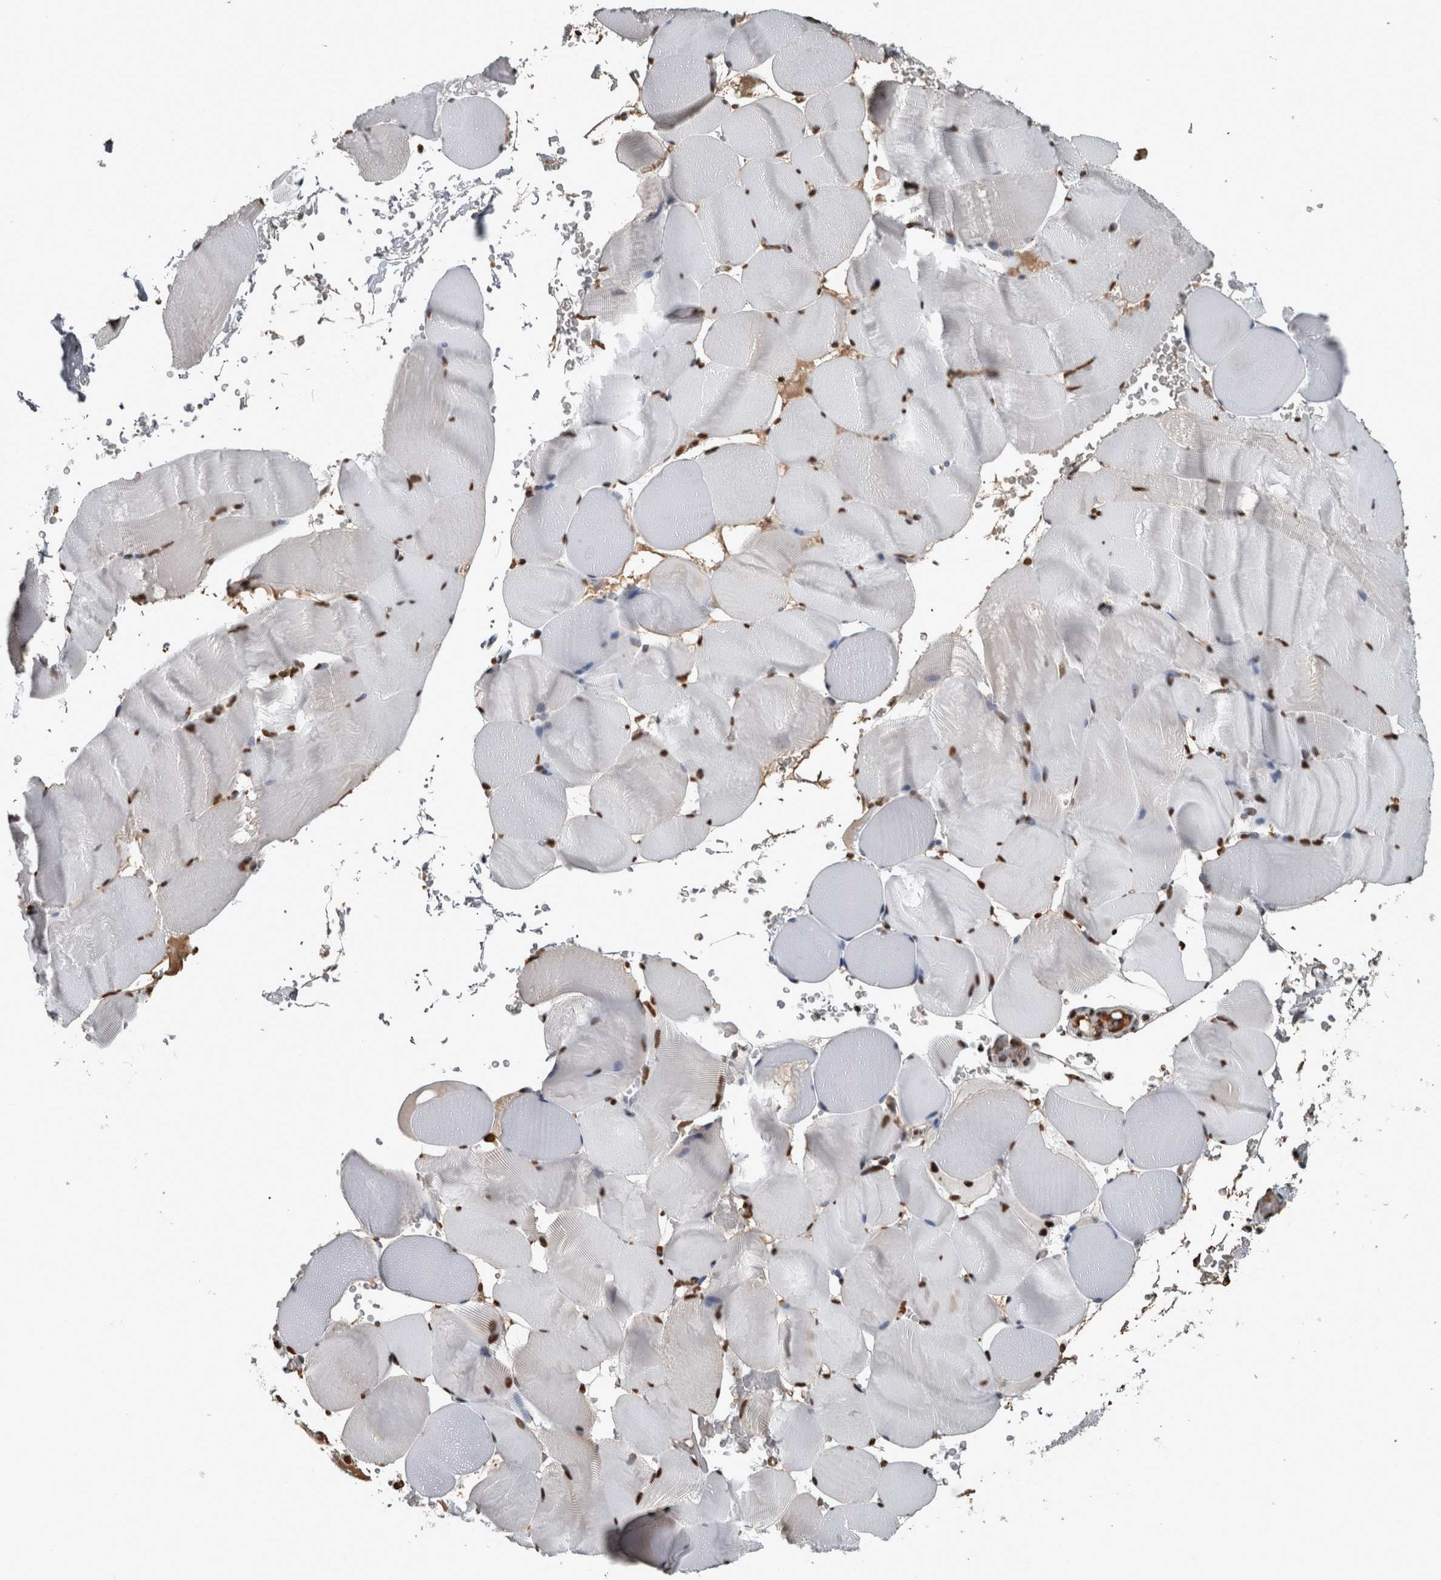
{"staining": {"intensity": "strong", "quantity": ">75%", "location": "nuclear"}, "tissue": "skeletal muscle", "cell_type": "Myocytes", "image_type": "normal", "snomed": [{"axis": "morphology", "description": "Normal tissue, NOS"}, {"axis": "topography", "description": "Skeletal muscle"}], "caption": "Immunohistochemistry photomicrograph of benign skeletal muscle: skeletal muscle stained using IHC displays high levels of strong protein expression localized specifically in the nuclear of myocytes, appearing as a nuclear brown color.", "gene": "TGS1", "patient": {"sex": "male", "age": 62}}